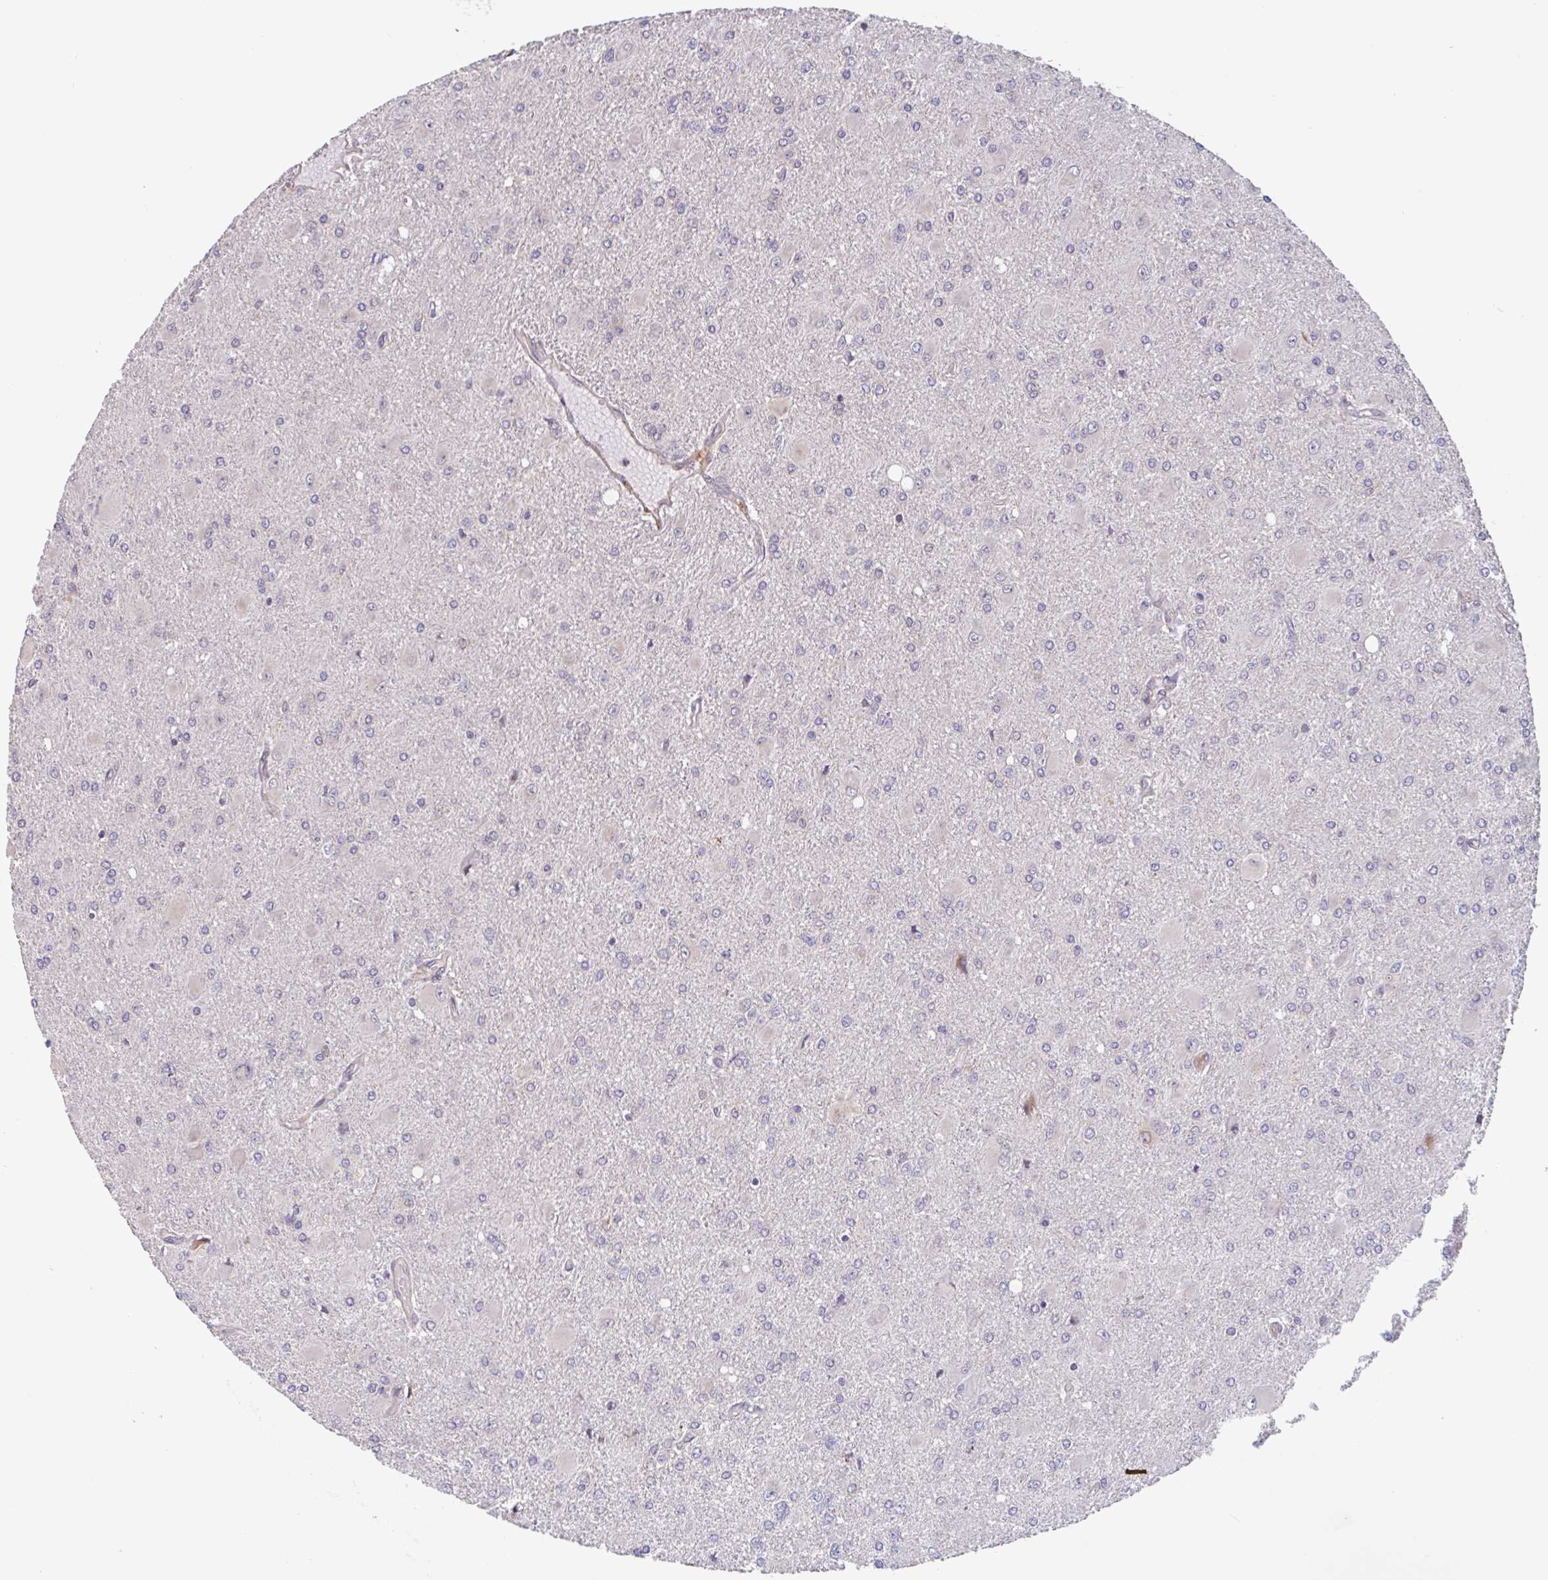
{"staining": {"intensity": "weak", "quantity": "25%-75%", "location": "cytoplasmic/membranous"}, "tissue": "glioma", "cell_type": "Tumor cells", "image_type": "cancer", "snomed": [{"axis": "morphology", "description": "Glioma, malignant, High grade"}, {"axis": "topography", "description": "Brain"}], "caption": "Immunohistochemistry (IHC) of human glioma demonstrates low levels of weak cytoplasmic/membranous positivity in about 25%-75% of tumor cells.", "gene": "NUB1", "patient": {"sex": "male", "age": 67}}